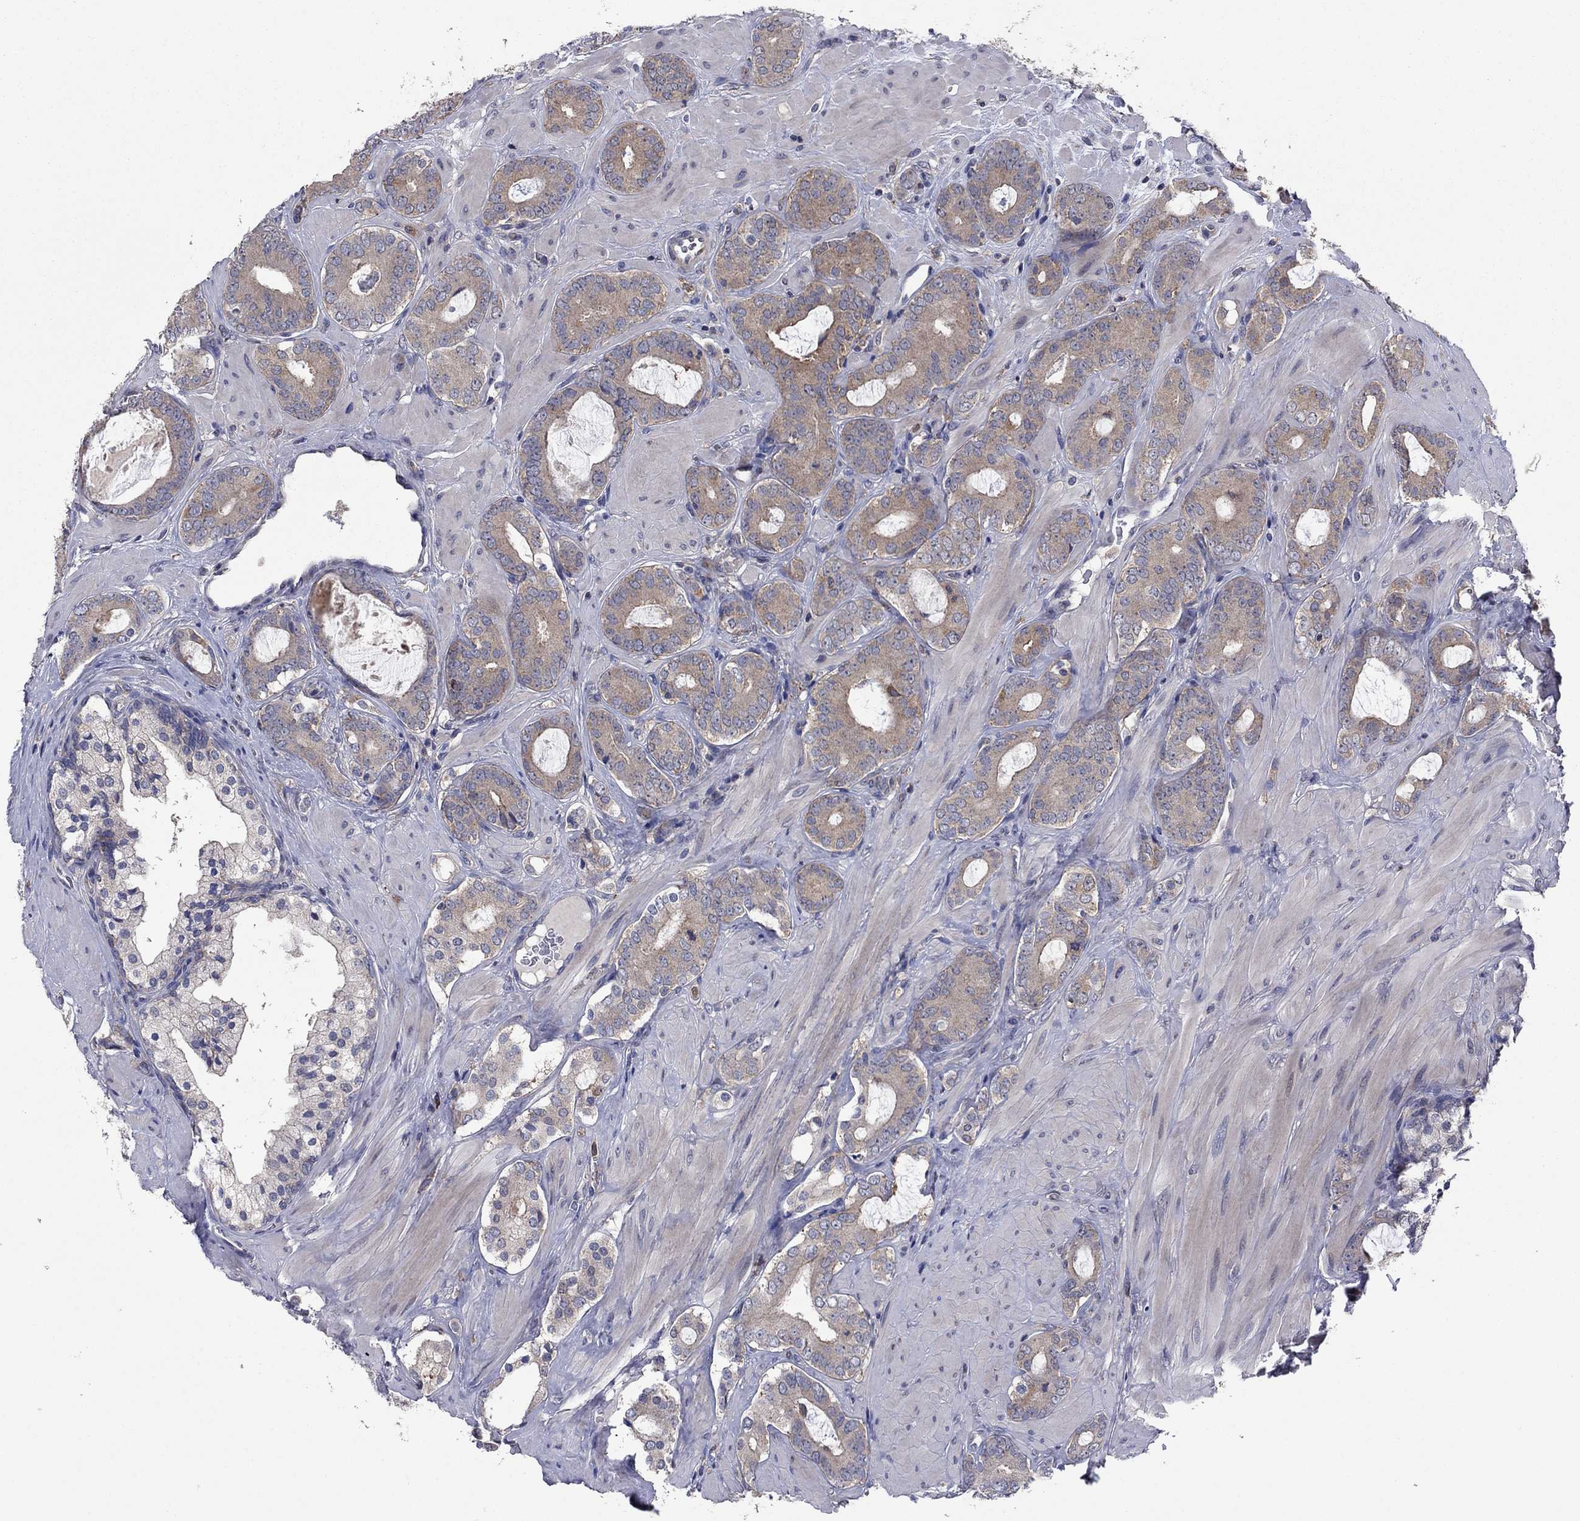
{"staining": {"intensity": "weak", "quantity": "25%-75%", "location": "cytoplasmic/membranous"}, "tissue": "prostate cancer", "cell_type": "Tumor cells", "image_type": "cancer", "snomed": [{"axis": "morphology", "description": "Adenocarcinoma, NOS"}, {"axis": "topography", "description": "Prostate"}], "caption": "A high-resolution micrograph shows IHC staining of prostate cancer (adenocarcinoma), which shows weak cytoplasmic/membranous positivity in about 25%-75% of tumor cells.", "gene": "MEA1", "patient": {"sex": "male", "age": 55}}